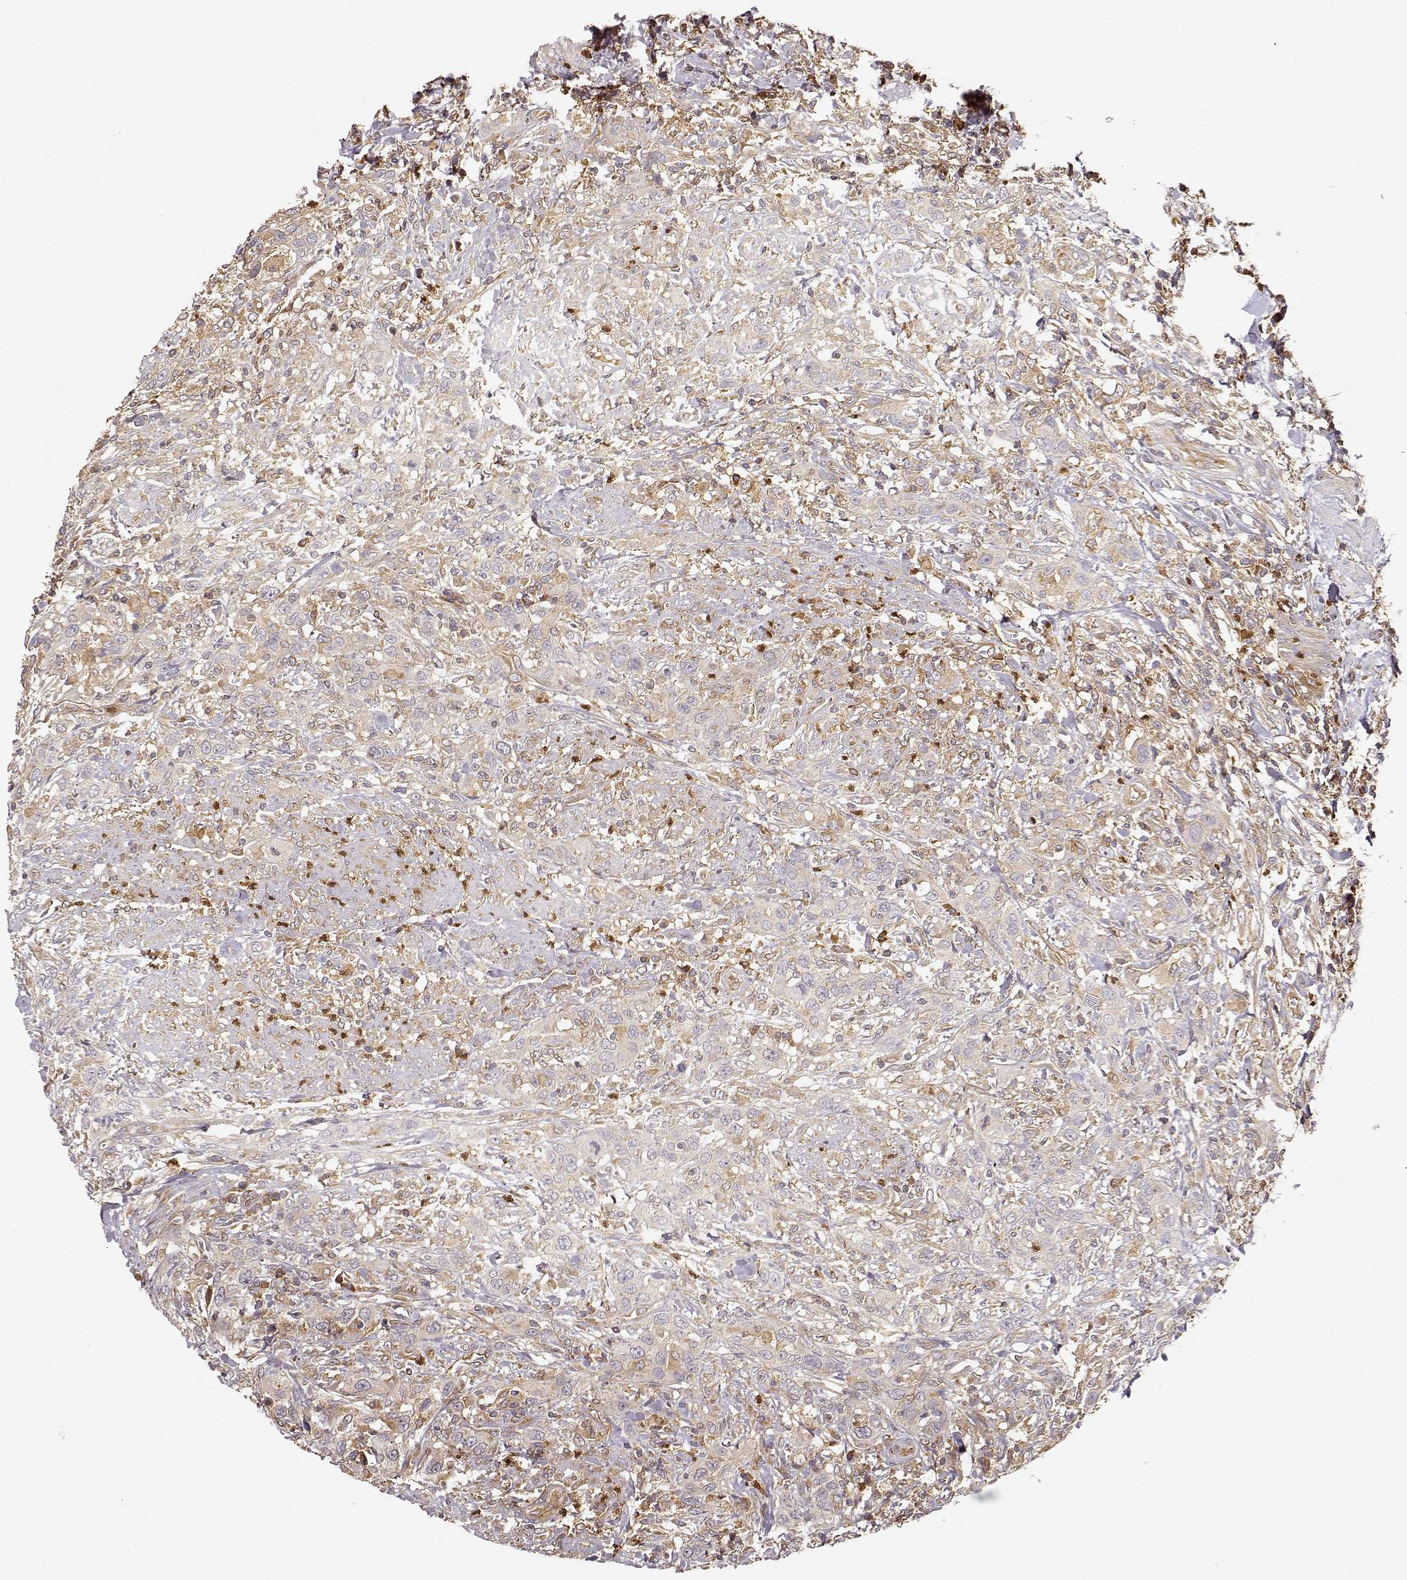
{"staining": {"intensity": "weak", "quantity": ">75%", "location": "cytoplasmic/membranous"}, "tissue": "urothelial cancer", "cell_type": "Tumor cells", "image_type": "cancer", "snomed": [{"axis": "morphology", "description": "Urothelial carcinoma, NOS"}, {"axis": "morphology", "description": "Urothelial carcinoma, High grade"}, {"axis": "topography", "description": "Urinary bladder"}], "caption": "A low amount of weak cytoplasmic/membranous positivity is appreciated in about >75% of tumor cells in urothelial cancer tissue. (IHC, brightfield microscopy, high magnification).", "gene": "ARHGEF2", "patient": {"sex": "female", "age": 64}}